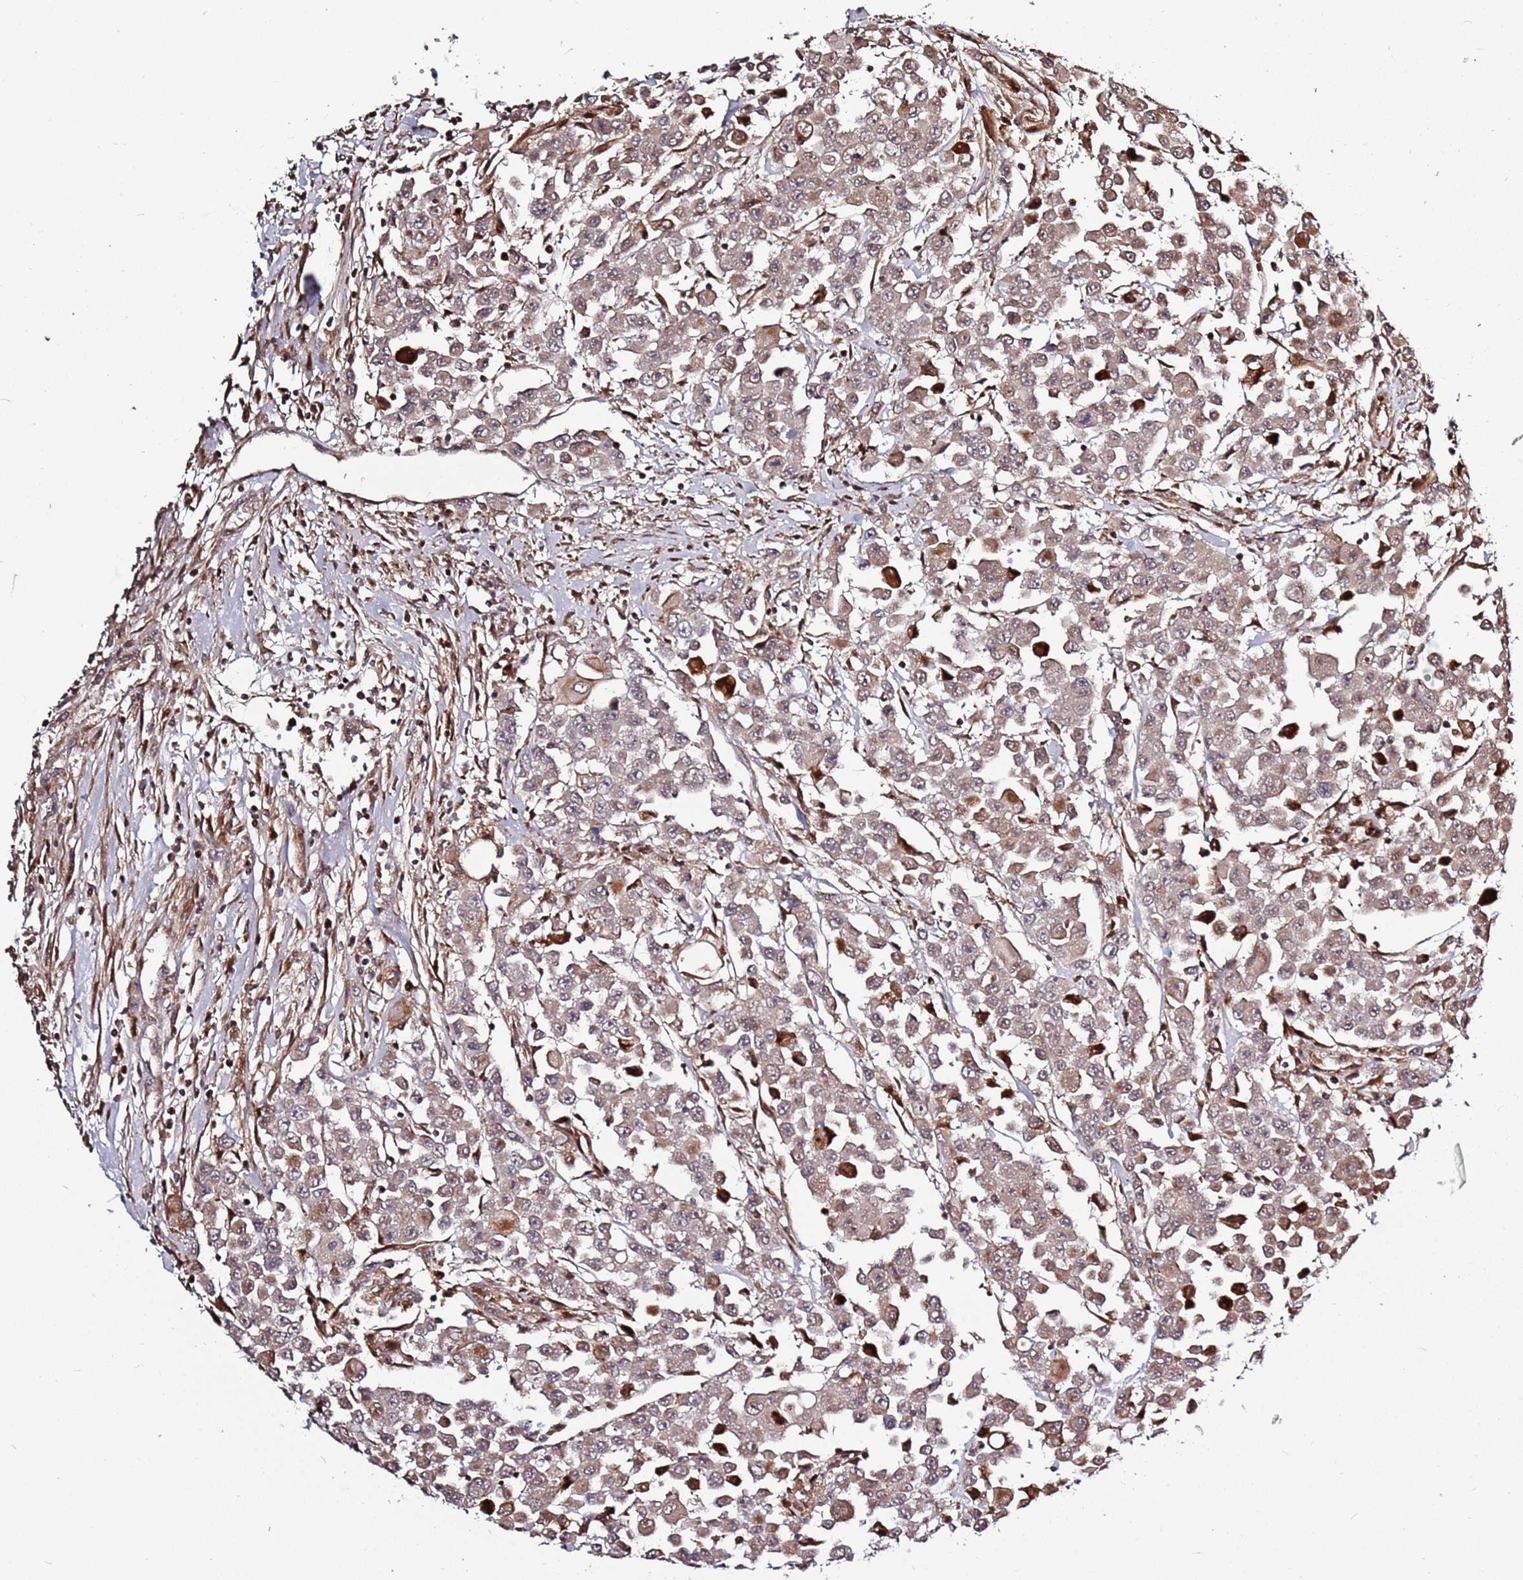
{"staining": {"intensity": "weak", "quantity": ">75%", "location": "cytoplasmic/membranous"}, "tissue": "colorectal cancer", "cell_type": "Tumor cells", "image_type": "cancer", "snomed": [{"axis": "morphology", "description": "Adenocarcinoma, NOS"}, {"axis": "topography", "description": "Colon"}], "caption": "The image displays staining of colorectal adenocarcinoma, revealing weak cytoplasmic/membranous protein expression (brown color) within tumor cells.", "gene": "RHBDL1", "patient": {"sex": "male", "age": 51}}